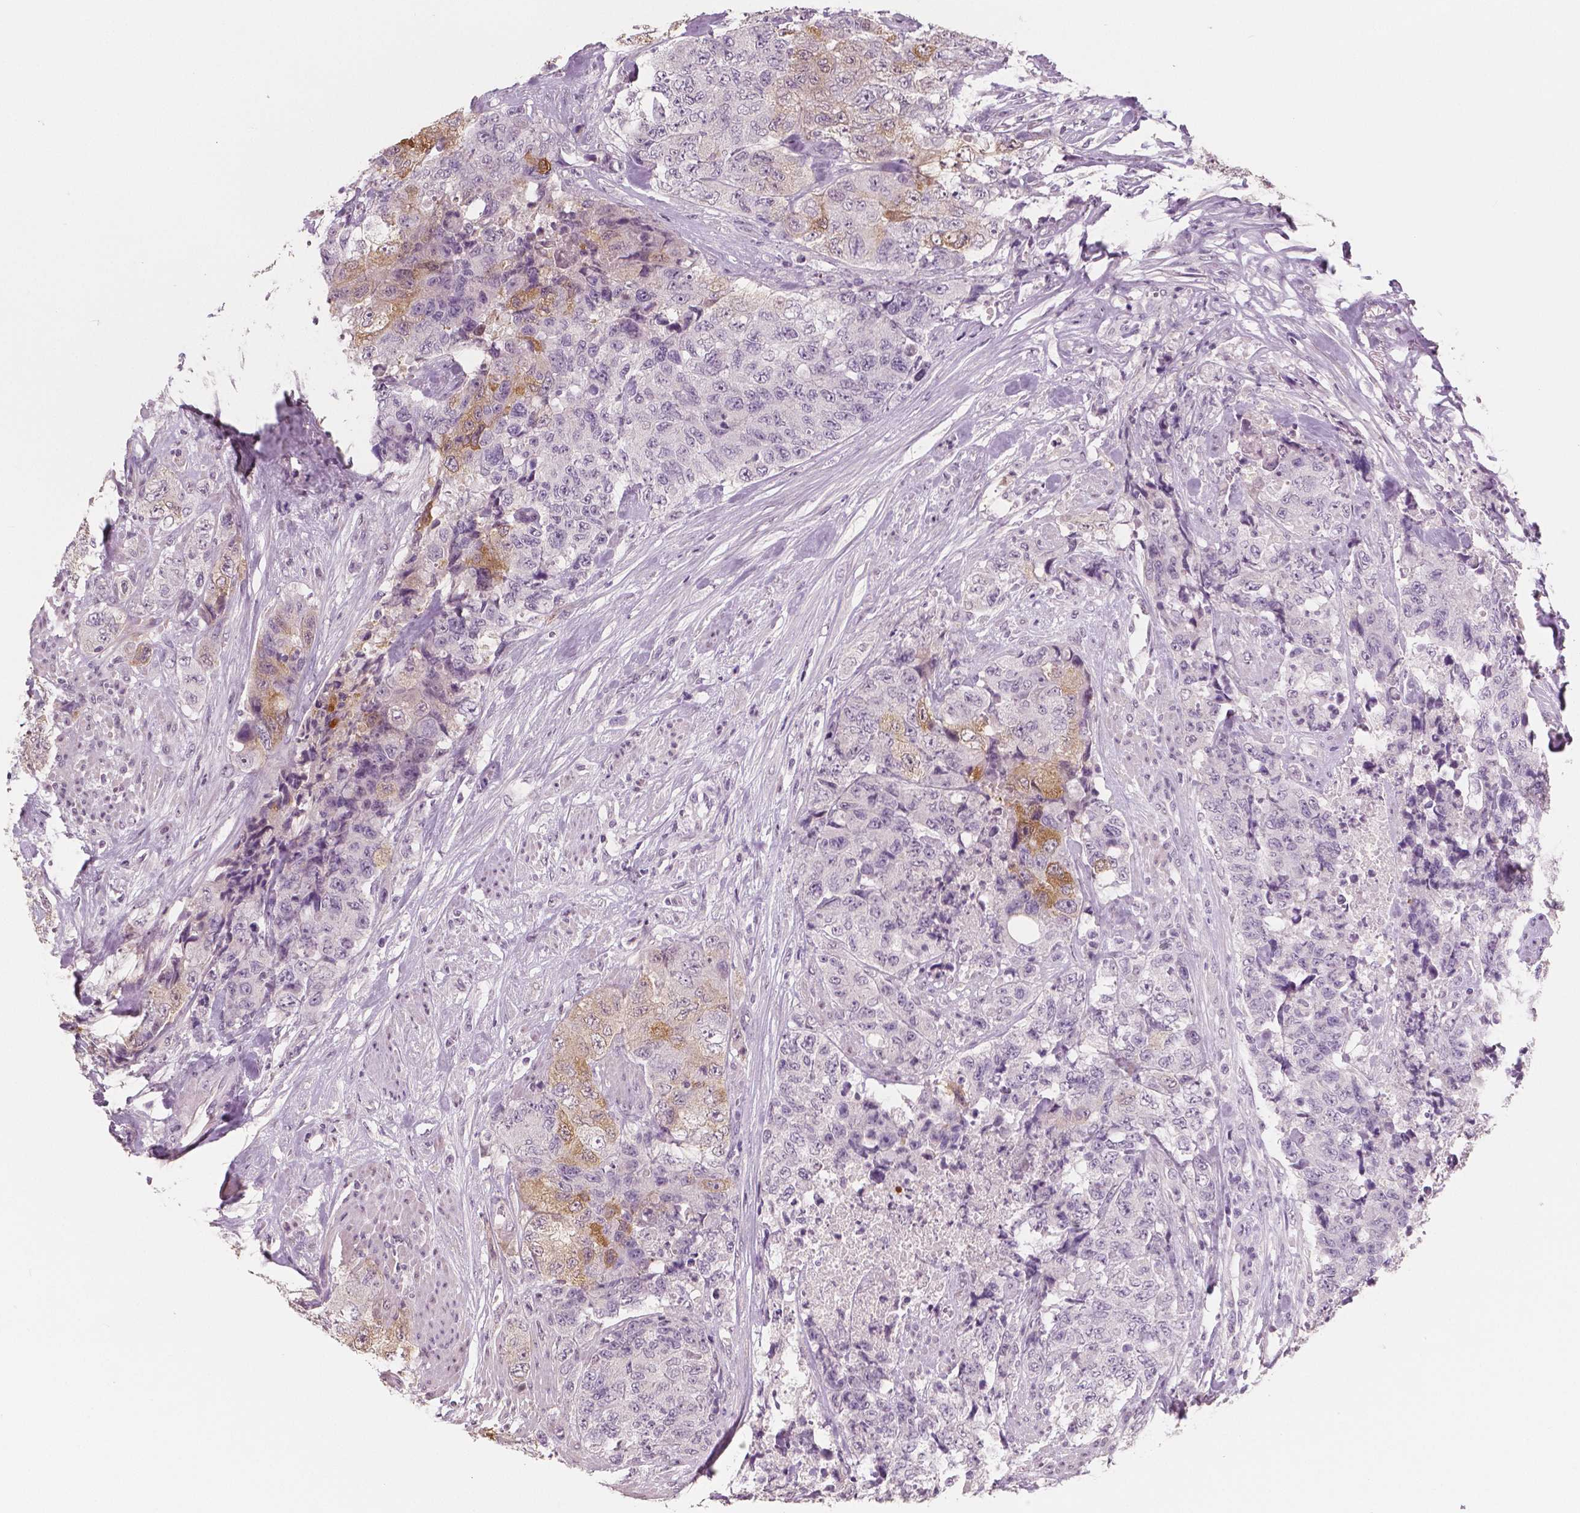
{"staining": {"intensity": "negative", "quantity": "none", "location": "none"}, "tissue": "urothelial cancer", "cell_type": "Tumor cells", "image_type": "cancer", "snomed": [{"axis": "morphology", "description": "Urothelial carcinoma, High grade"}, {"axis": "topography", "description": "Urinary bladder"}], "caption": "DAB (3,3'-diaminobenzidine) immunohistochemical staining of human urothelial cancer demonstrates no significant positivity in tumor cells.", "gene": "NECAB1", "patient": {"sex": "female", "age": 78}}